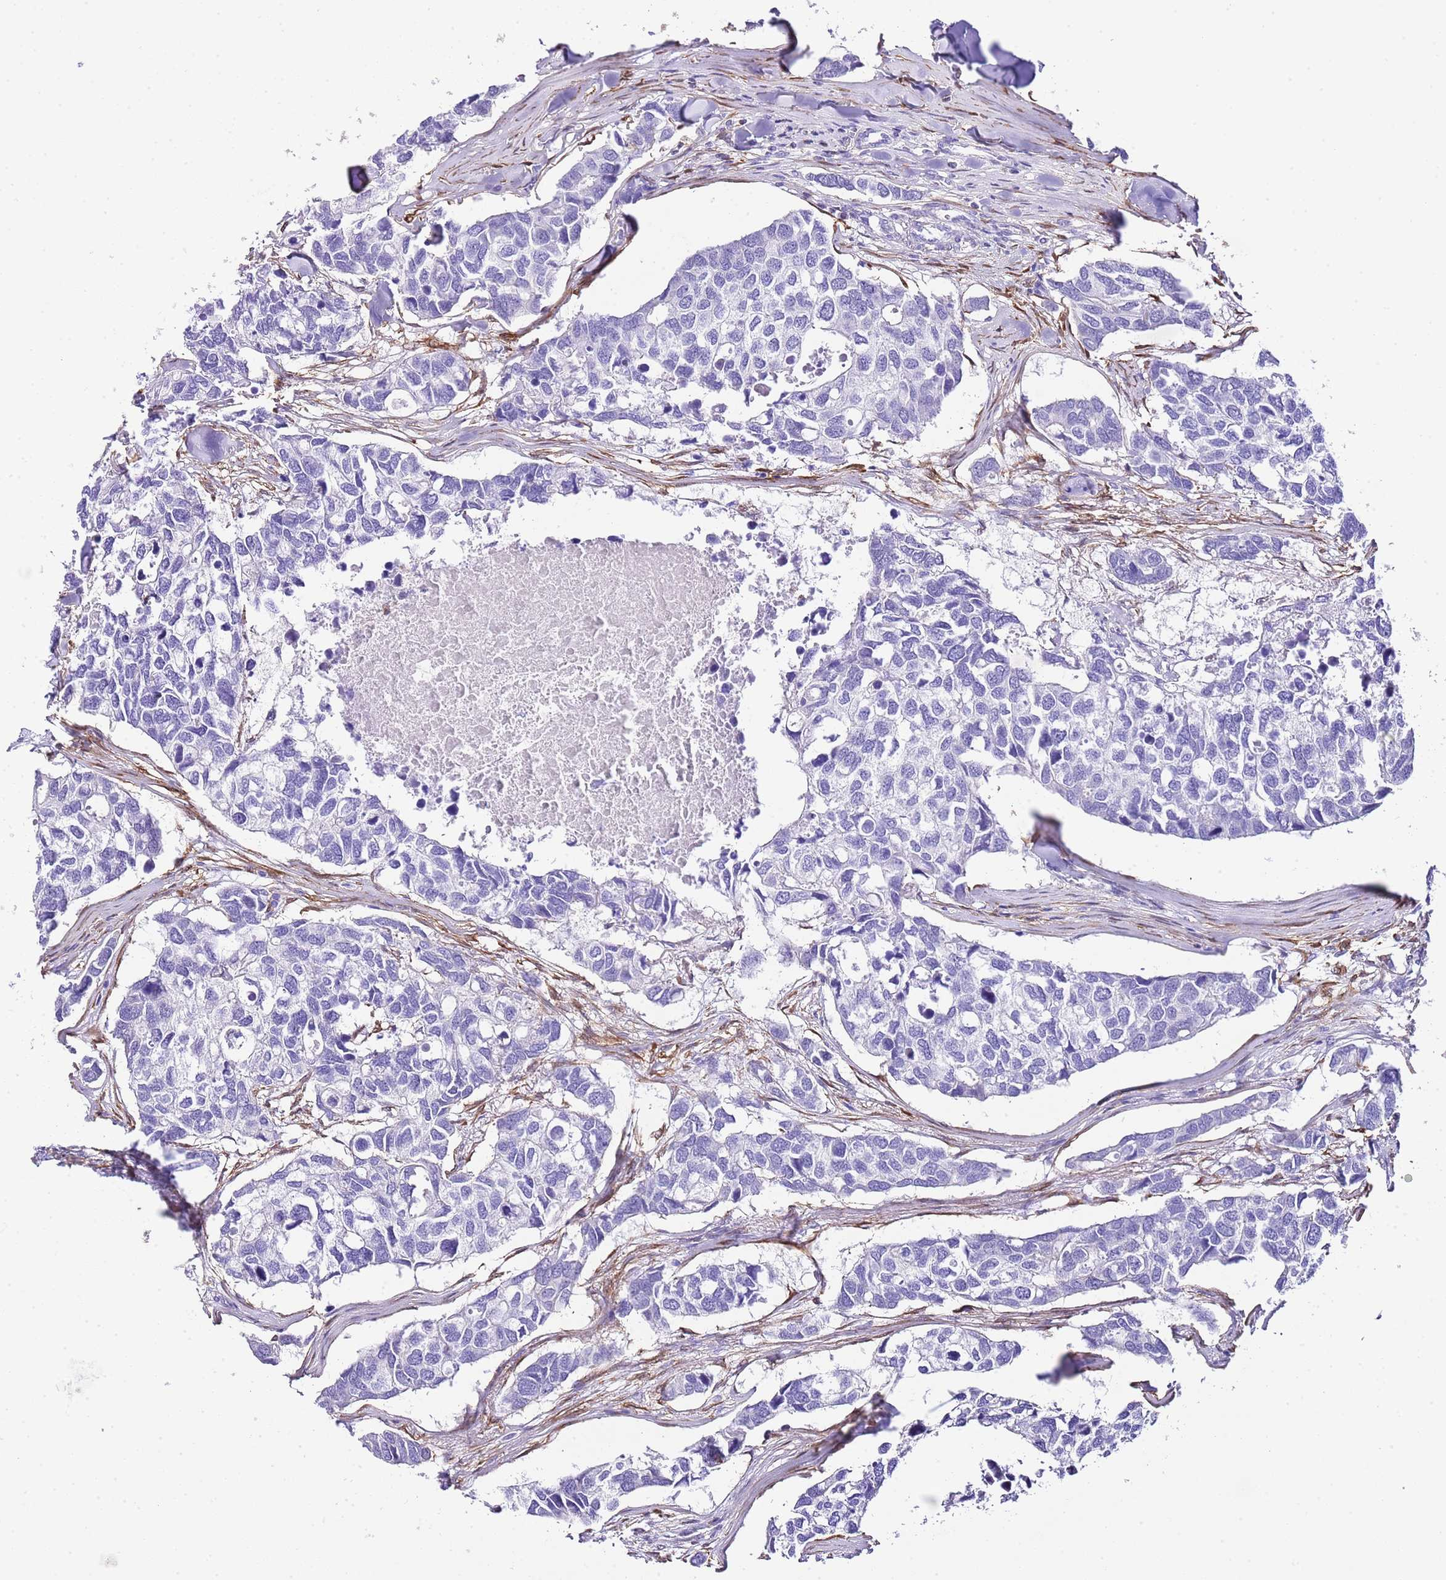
{"staining": {"intensity": "negative", "quantity": "none", "location": "none"}, "tissue": "breast cancer", "cell_type": "Tumor cells", "image_type": "cancer", "snomed": [{"axis": "morphology", "description": "Duct carcinoma"}, {"axis": "topography", "description": "Breast"}], "caption": "DAB immunohistochemical staining of human breast cancer reveals no significant expression in tumor cells.", "gene": "CNN2", "patient": {"sex": "female", "age": 83}}